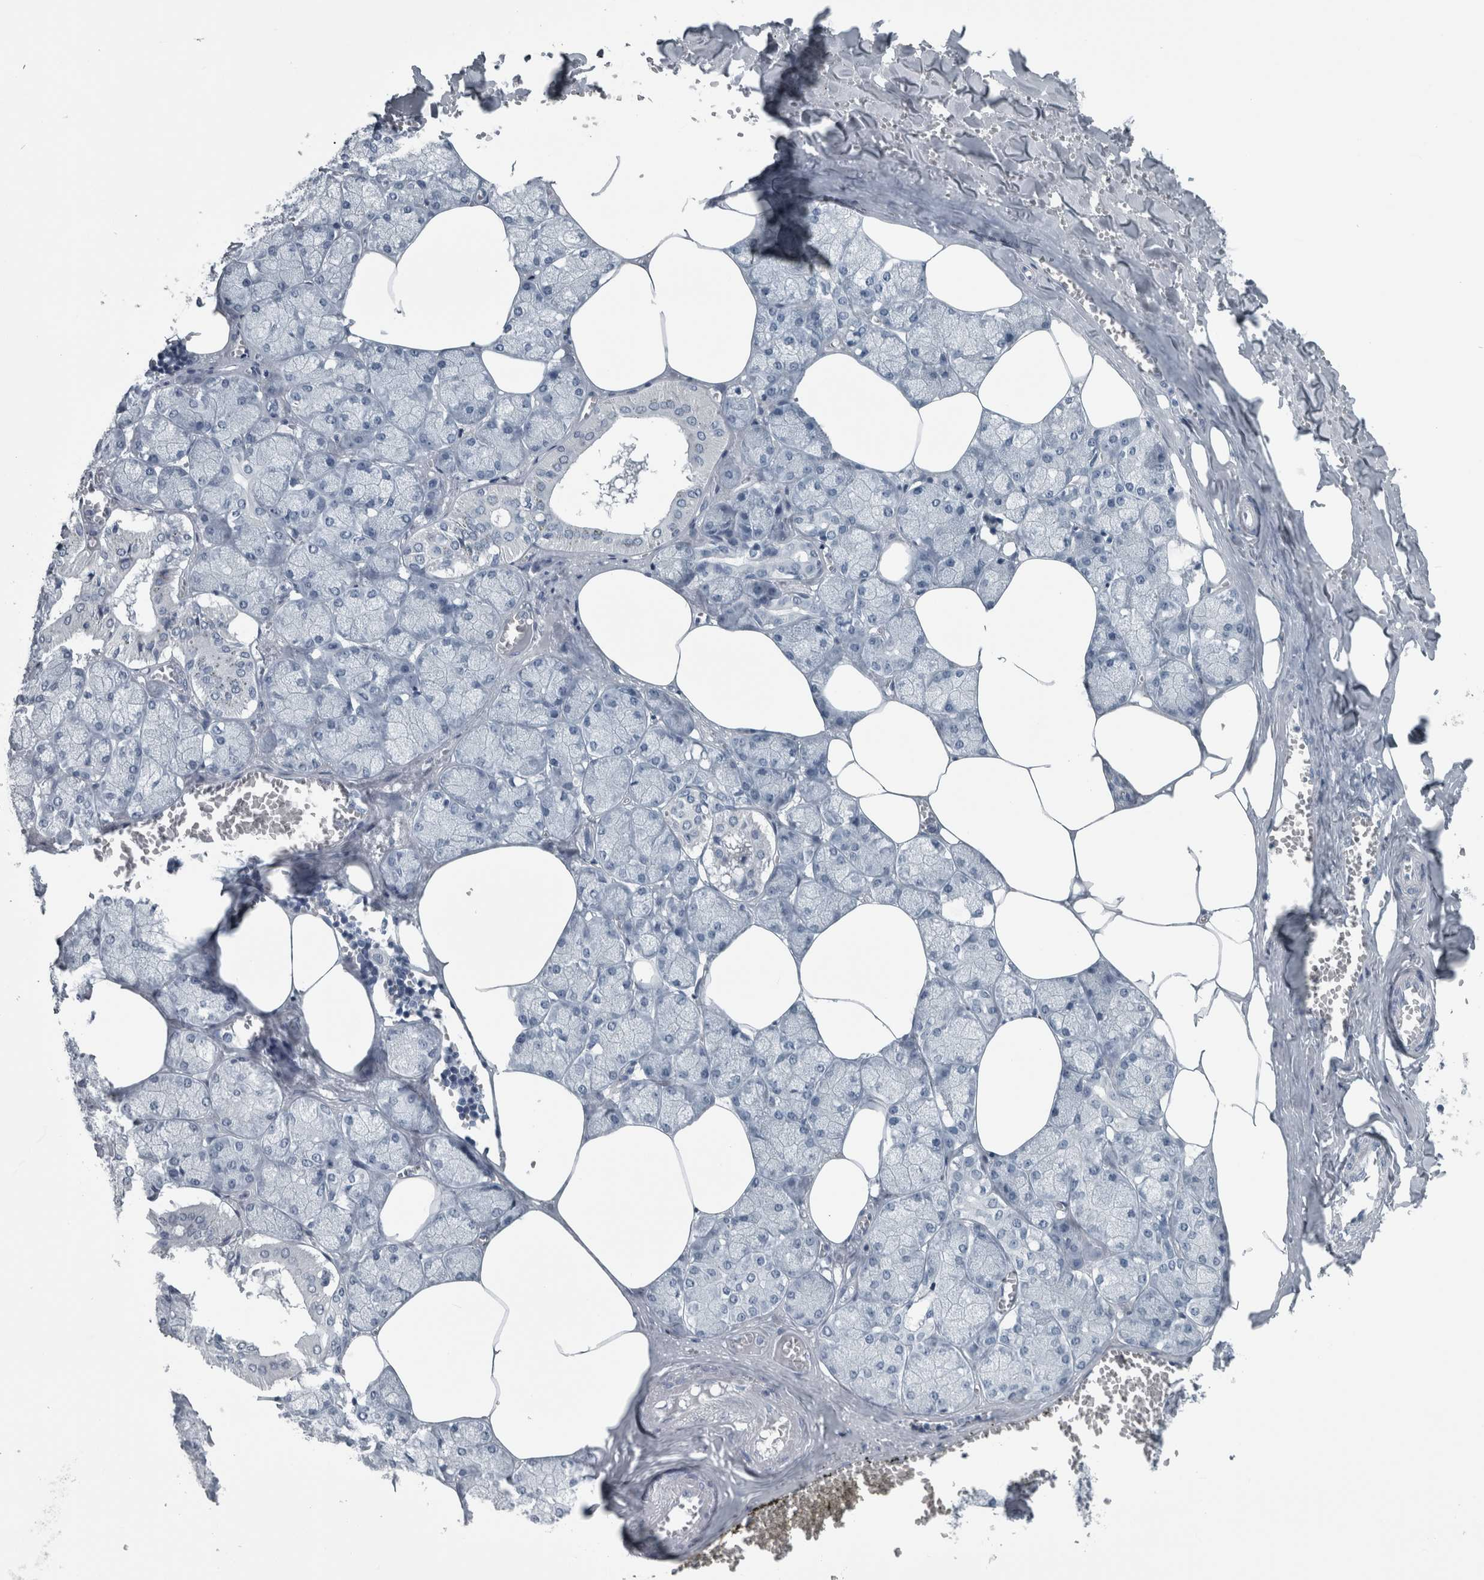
{"staining": {"intensity": "negative", "quantity": "none", "location": "none"}, "tissue": "salivary gland", "cell_type": "Glandular cells", "image_type": "normal", "snomed": [{"axis": "morphology", "description": "Normal tissue, NOS"}, {"axis": "topography", "description": "Salivary gland"}], "caption": "A high-resolution micrograph shows immunohistochemistry (IHC) staining of unremarkable salivary gland, which exhibits no significant staining in glandular cells.", "gene": "KRT20", "patient": {"sex": "male", "age": 62}}